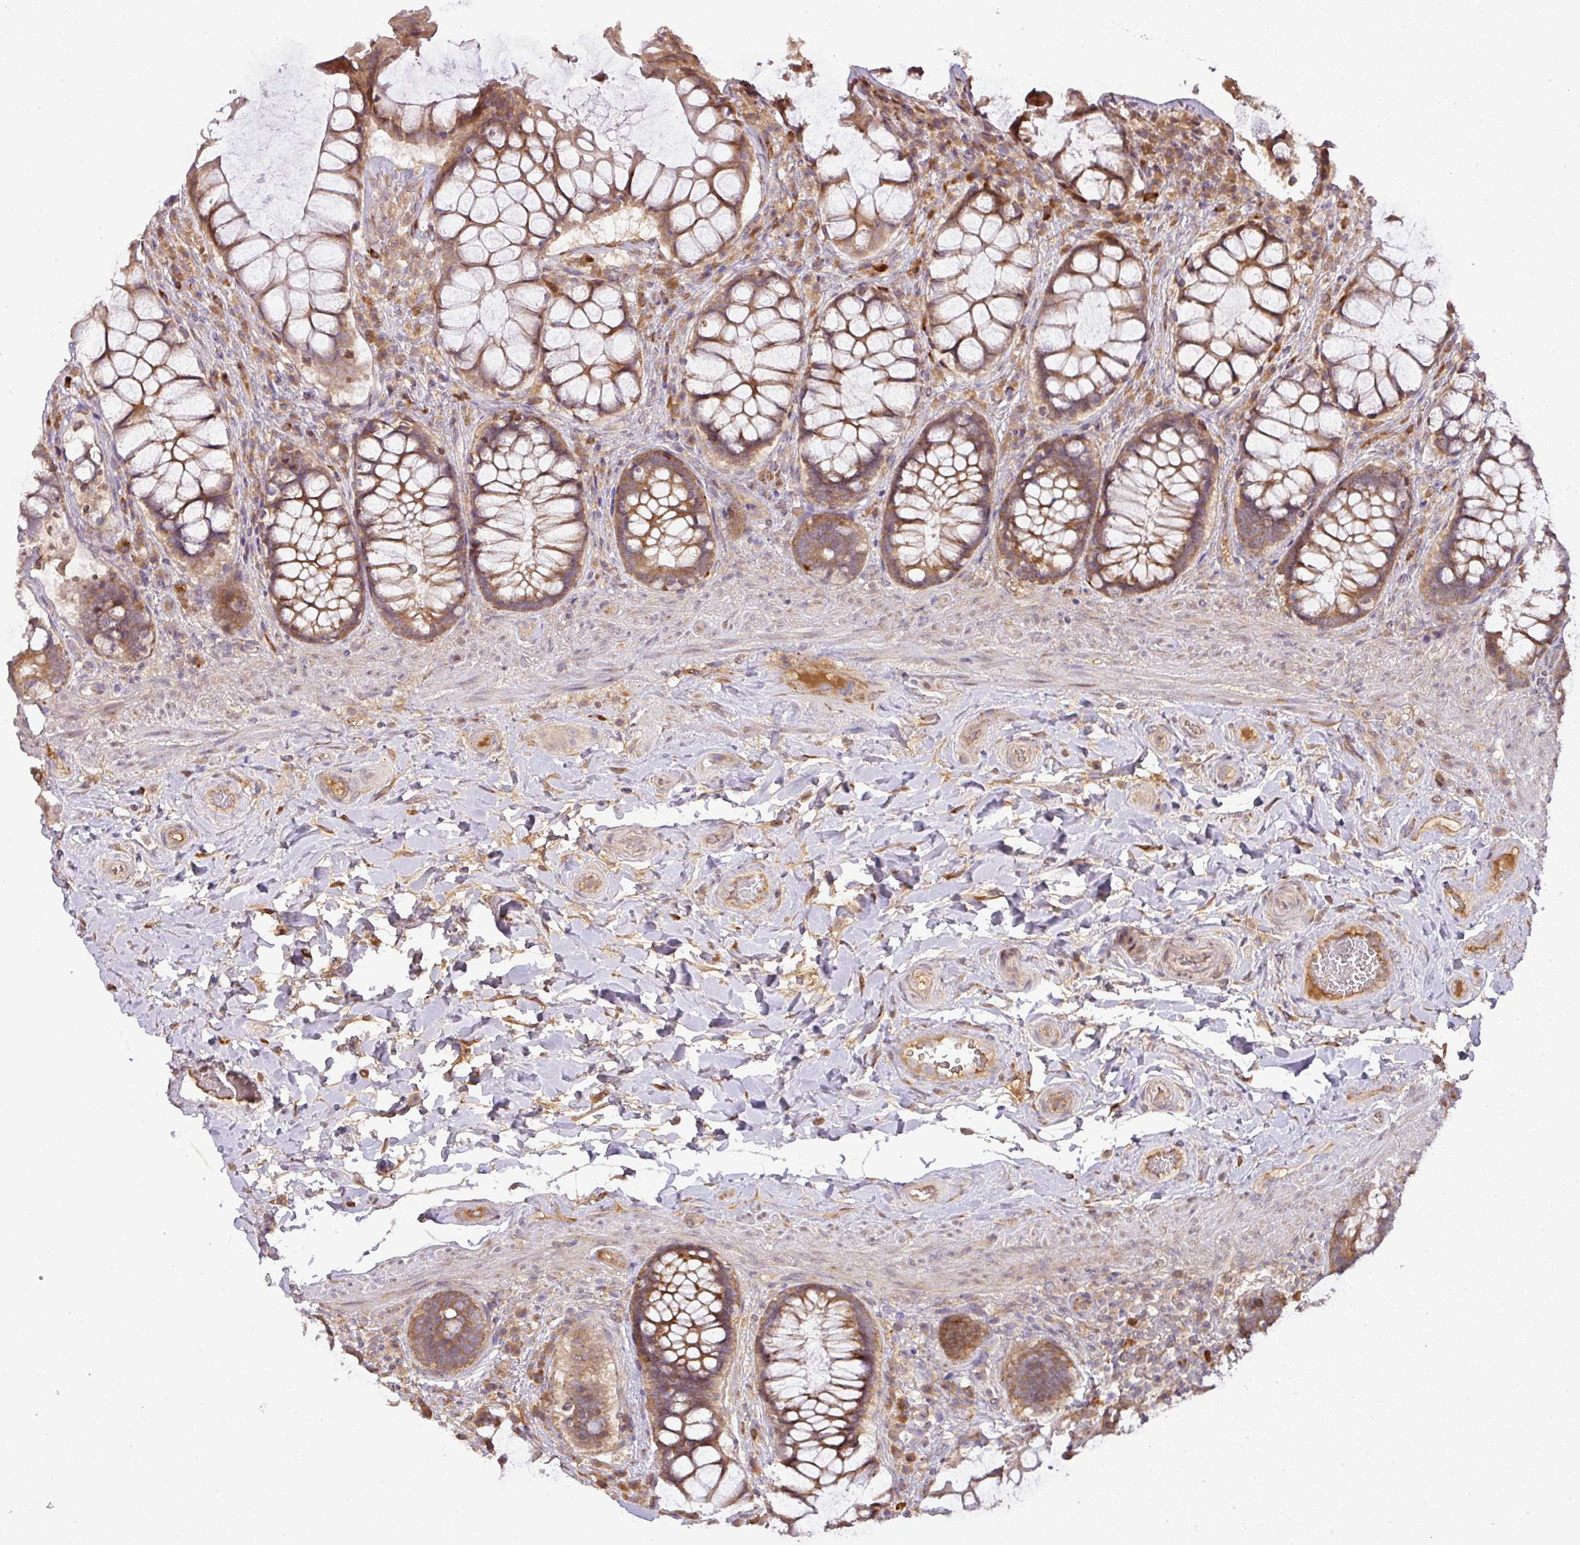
{"staining": {"intensity": "moderate", "quantity": ">75%", "location": "cytoplasmic/membranous"}, "tissue": "rectum", "cell_type": "Glandular cells", "image_type": "normal", "snomed": [{"axis": "morphology", "description": "Normal tissue, NOS"}, {"axis": "topography", "description": "Rectum"}], "caption": "Protein expression analysis of normal rectum displays moderate cytoplasmic/membranous staining in about >75% of glandular cells.", "gene": "GALP", "patient": {"sex": "female", "age": 58}}